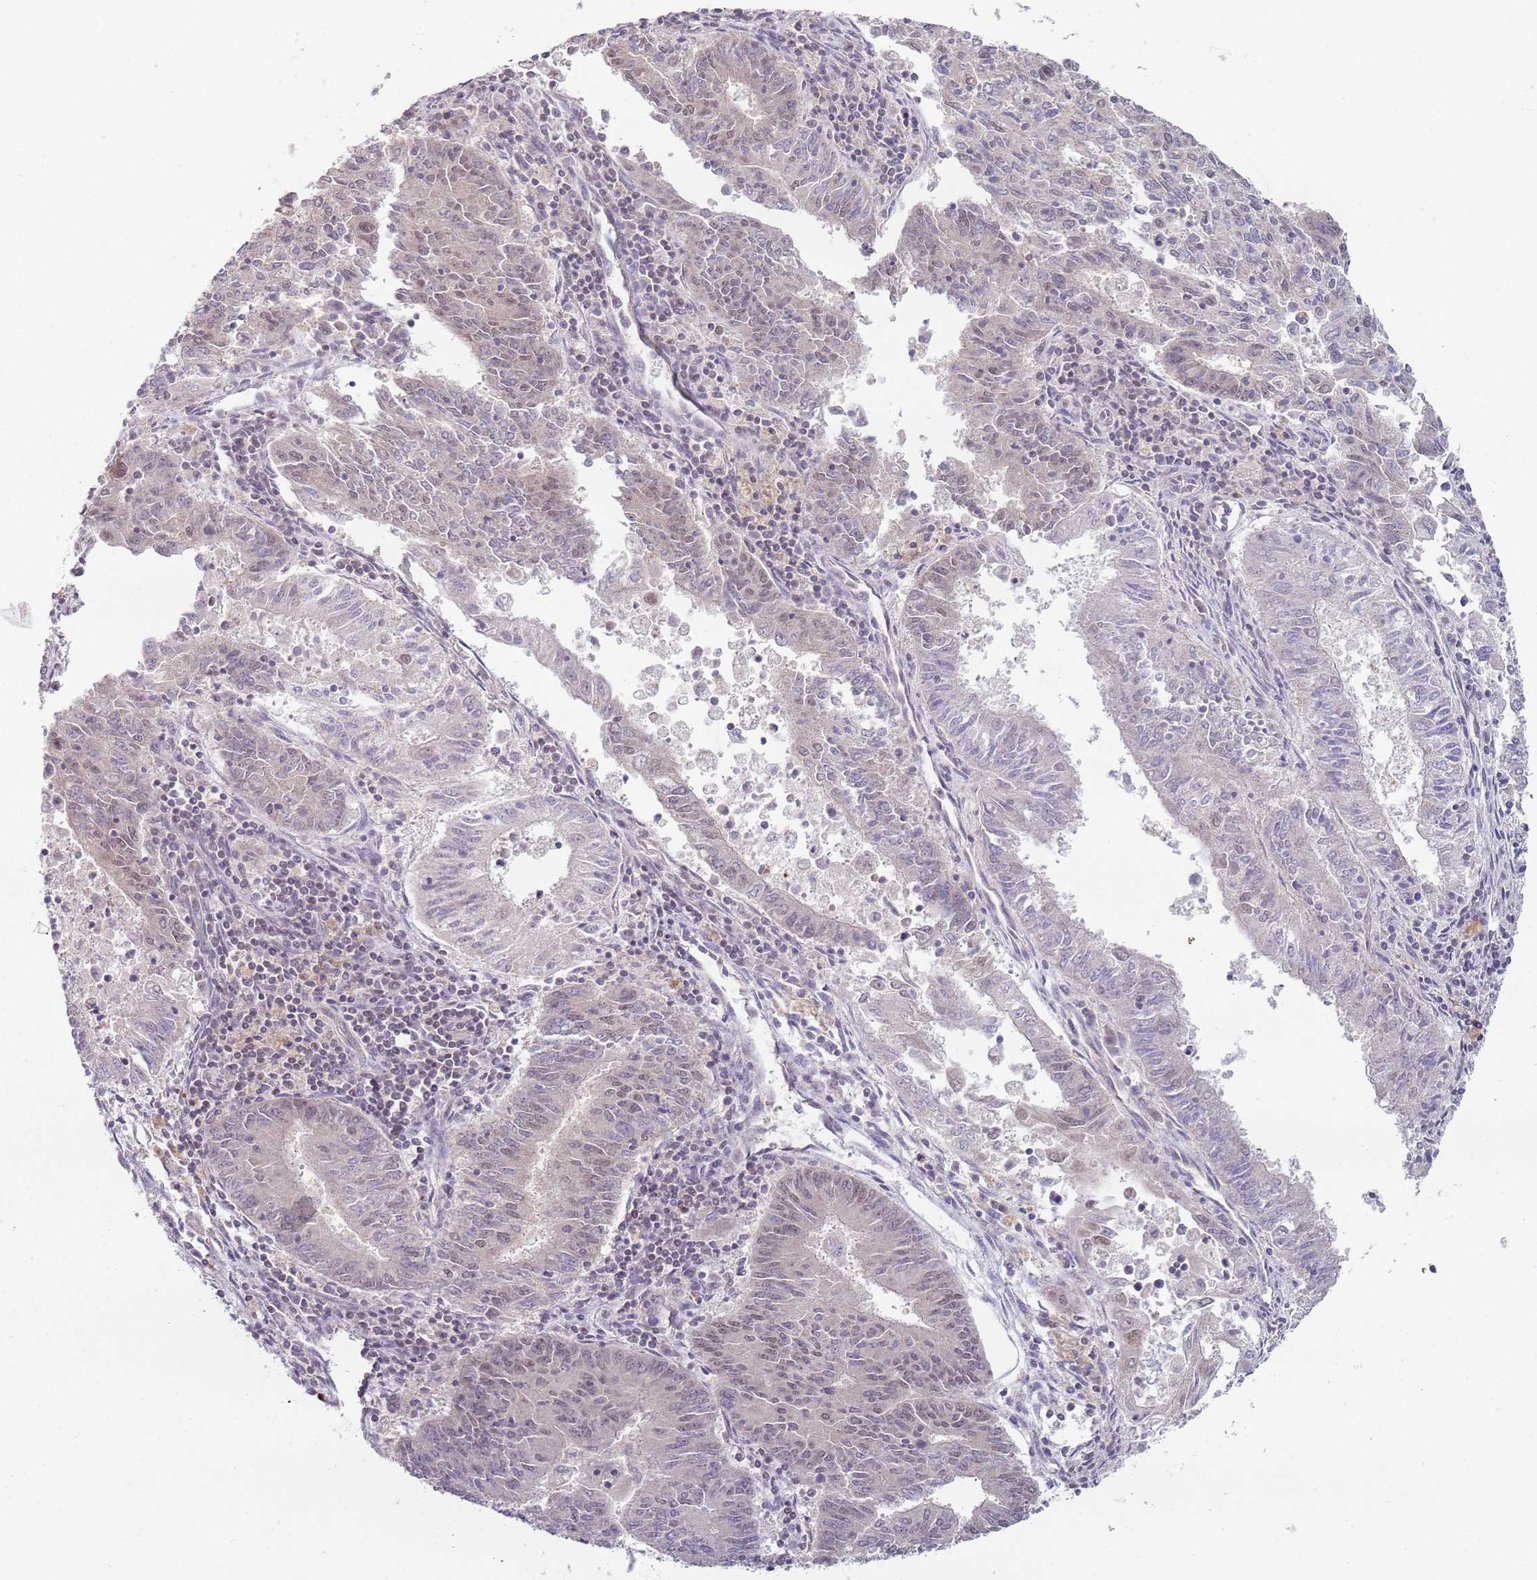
{"staining": {"intensity": "moderate", "quantity": "25%-75%", "location": "nuclear"}, "tissue": "endometrial cancer", "cell_type": "Tumor cells", "image_type": "cancer", "snomed": [{"axis": "morphology", "description": "Adenocarcinoma, NOS"}, {"axis": "topography", "description": "Endometrium"}], "caption": "There is medium levels of moderate nuclear expression in tumor cells of endometrial adenocarcinoma, as demonstrated by immunohistochemical staining (brown color).", "gene": "SMARCAL1", "patient": {"sex": "female", "age": 59}}